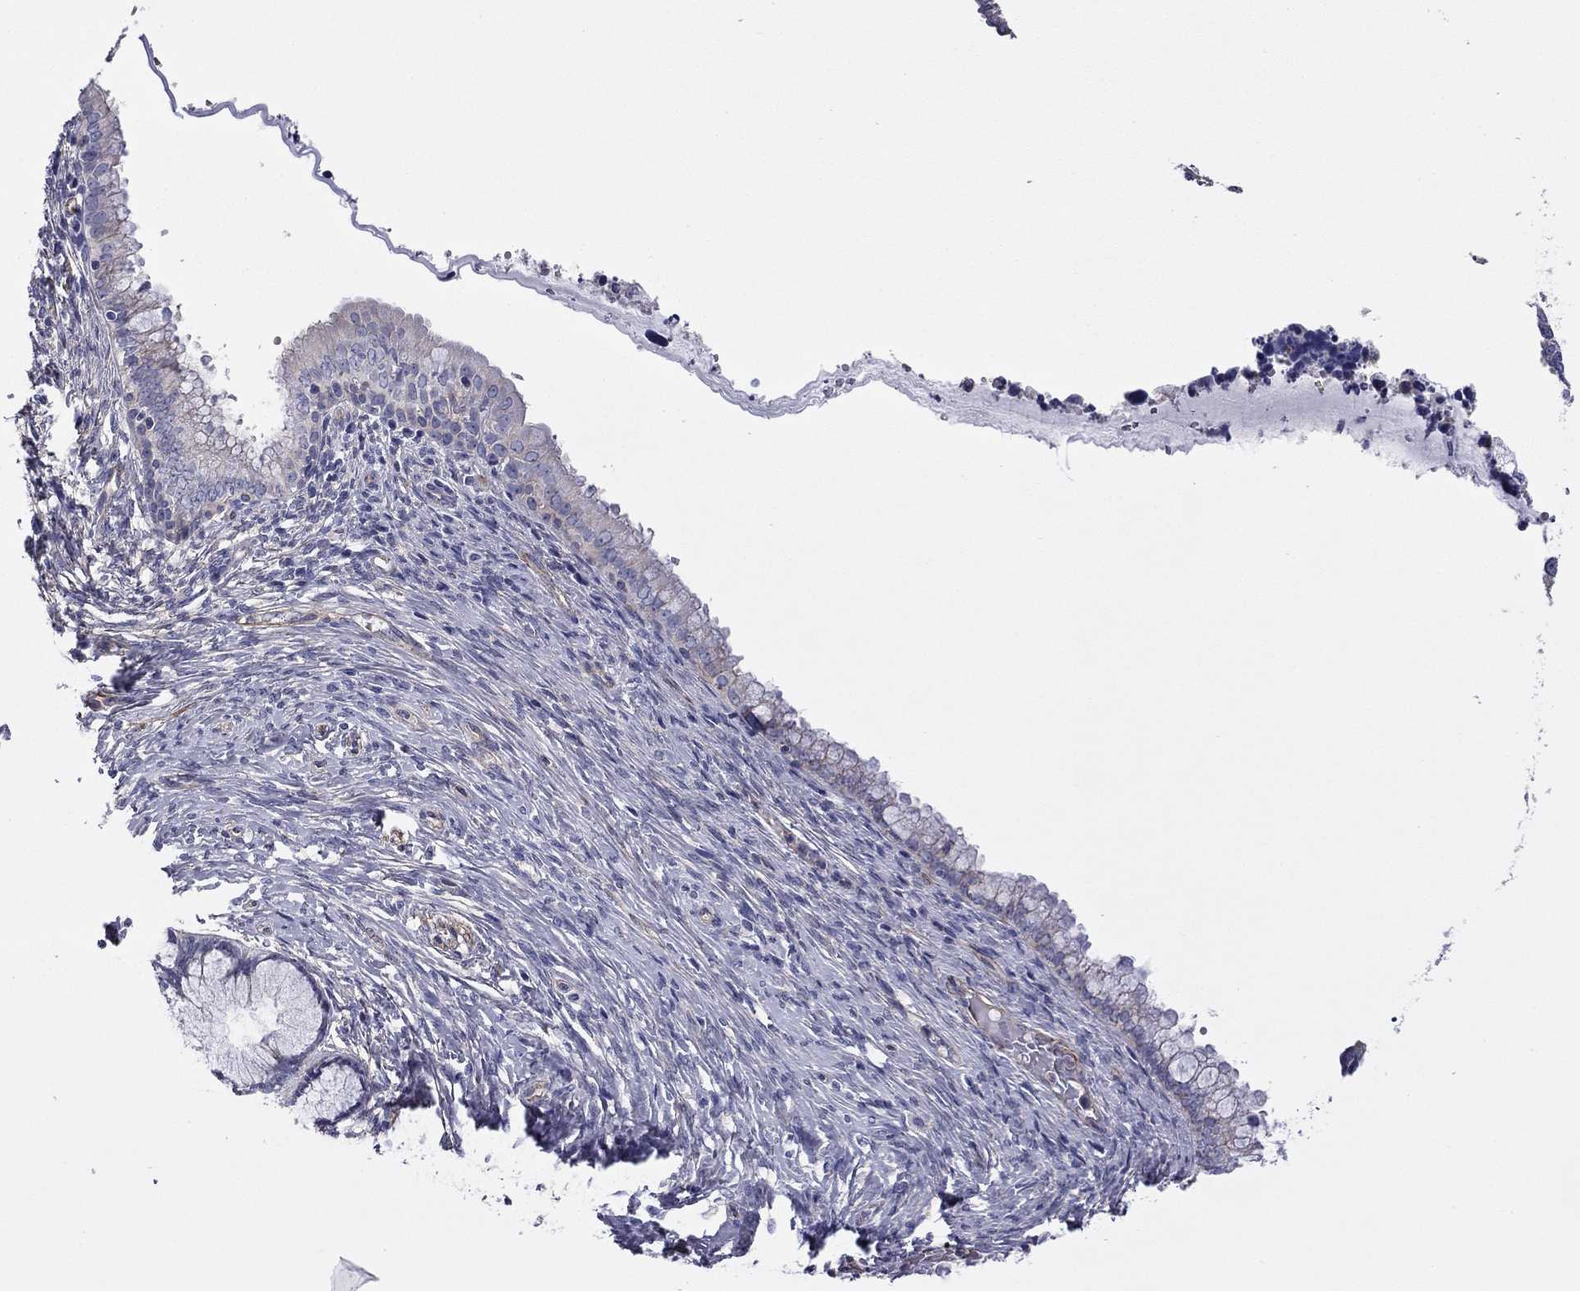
{"staining": {"intensity": "negative", "quantity": "none", "location": "none"}, "tissue": "cervical cancer", "cell_type": "Tumor cells", "image_type": "cancer", "snomed": [{"axis": "morphology", "description": "Squamous cell carcinoma, NOS"}, {"axis": "topography", "description": "Cervix"}], "caption": "Tumor cells are negative for protein expression in human cervical squamous cell carcinoma.", "gene": "TCHH", "patient": {"sex": "female", "age": 63}}